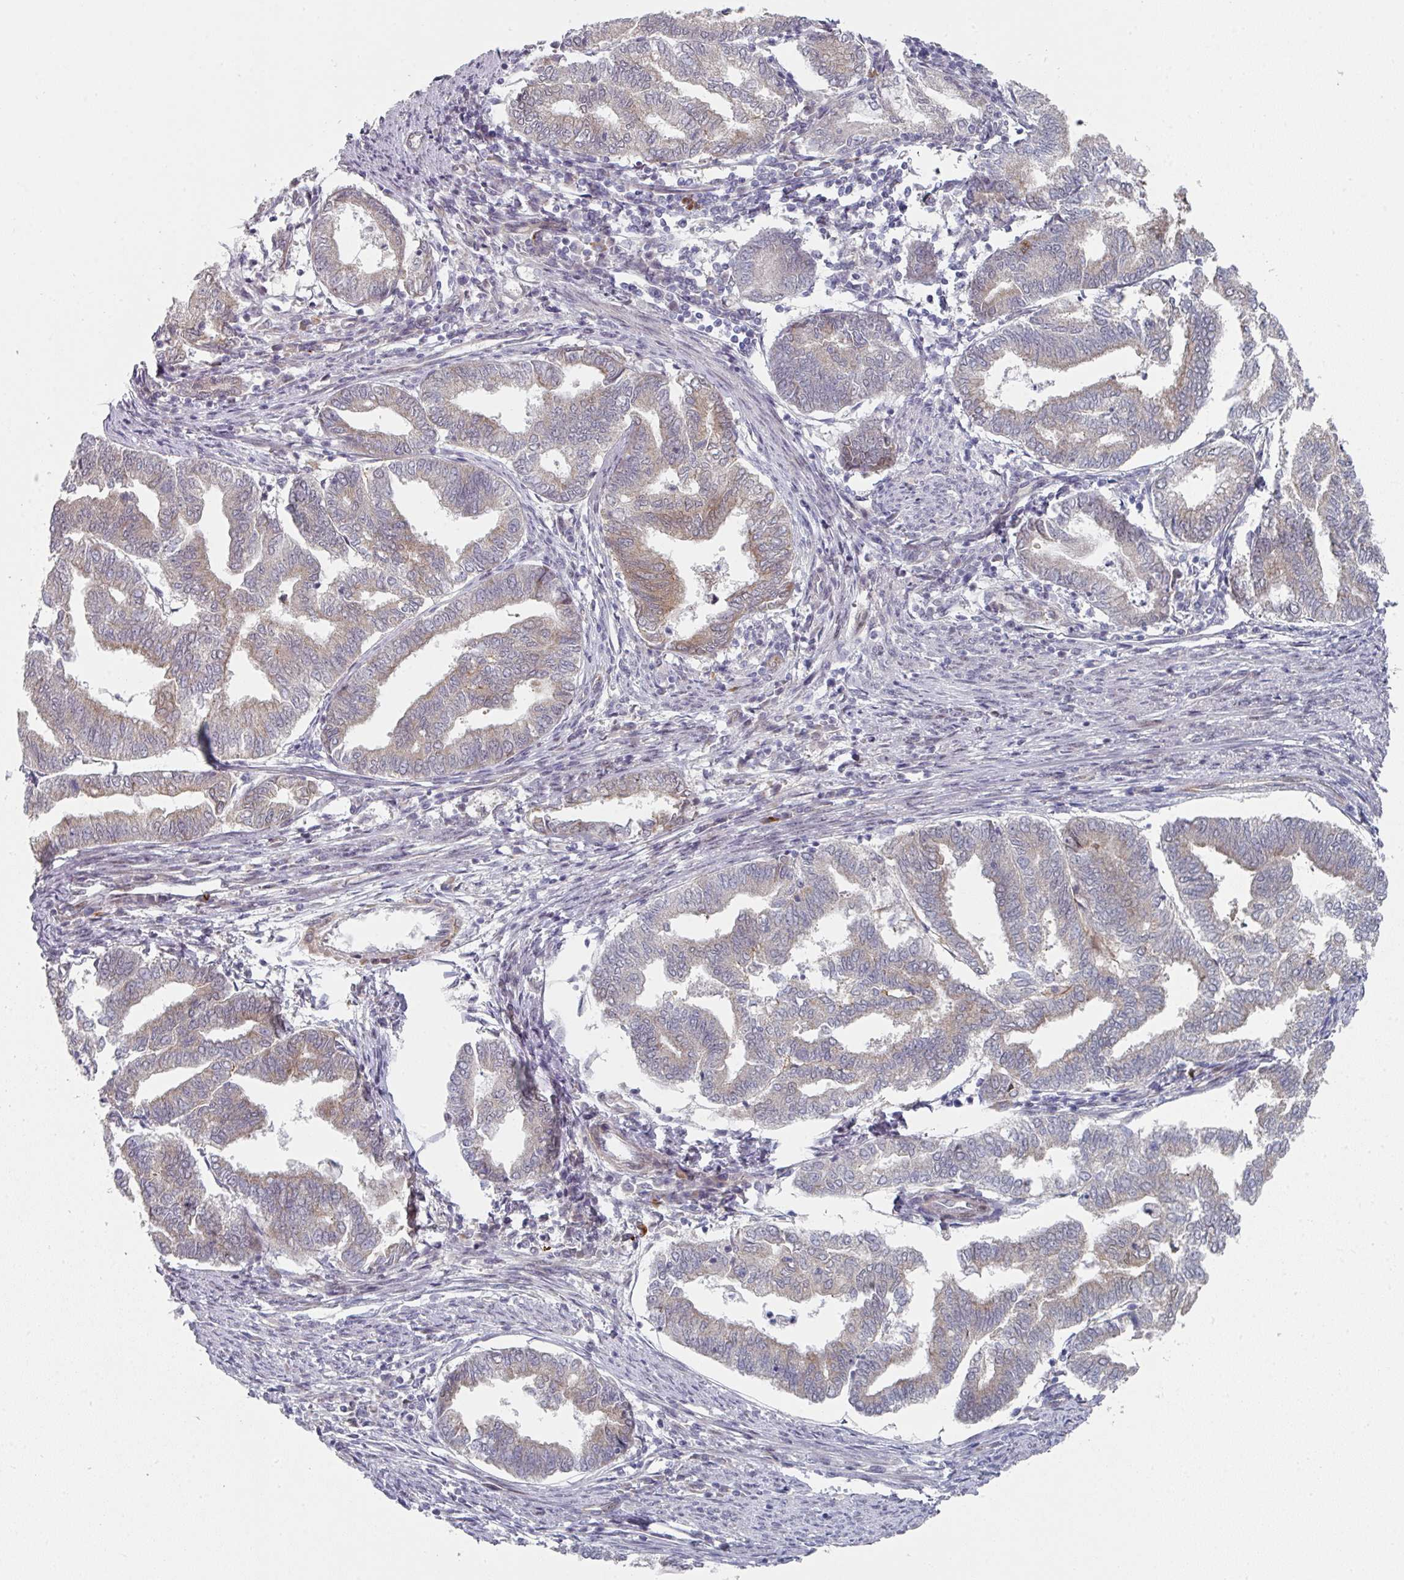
{"staining": {"intensity": "weak", "quantity": "25%-75%", "location": "cytoplasmic/membranous"}, "tissue": "endometrial cancer", "cell_type": "Tumor cells", "image_type": "cancer", "snomed": [{"axis": "morphology", "description": "Adenocarcinoma, NOS"}, {"axis": "topography", "description": "Endometrium"}], "caption": "Immunohistochemical staining of endometrial cancer (adenocarcinoma) displays low levels of weak cytoplasmic/membranous protein staining in approximately 25%-75% of tumor cells.", "gene": "TMCC1", "patient": {"sex": "female", "age": 79}}